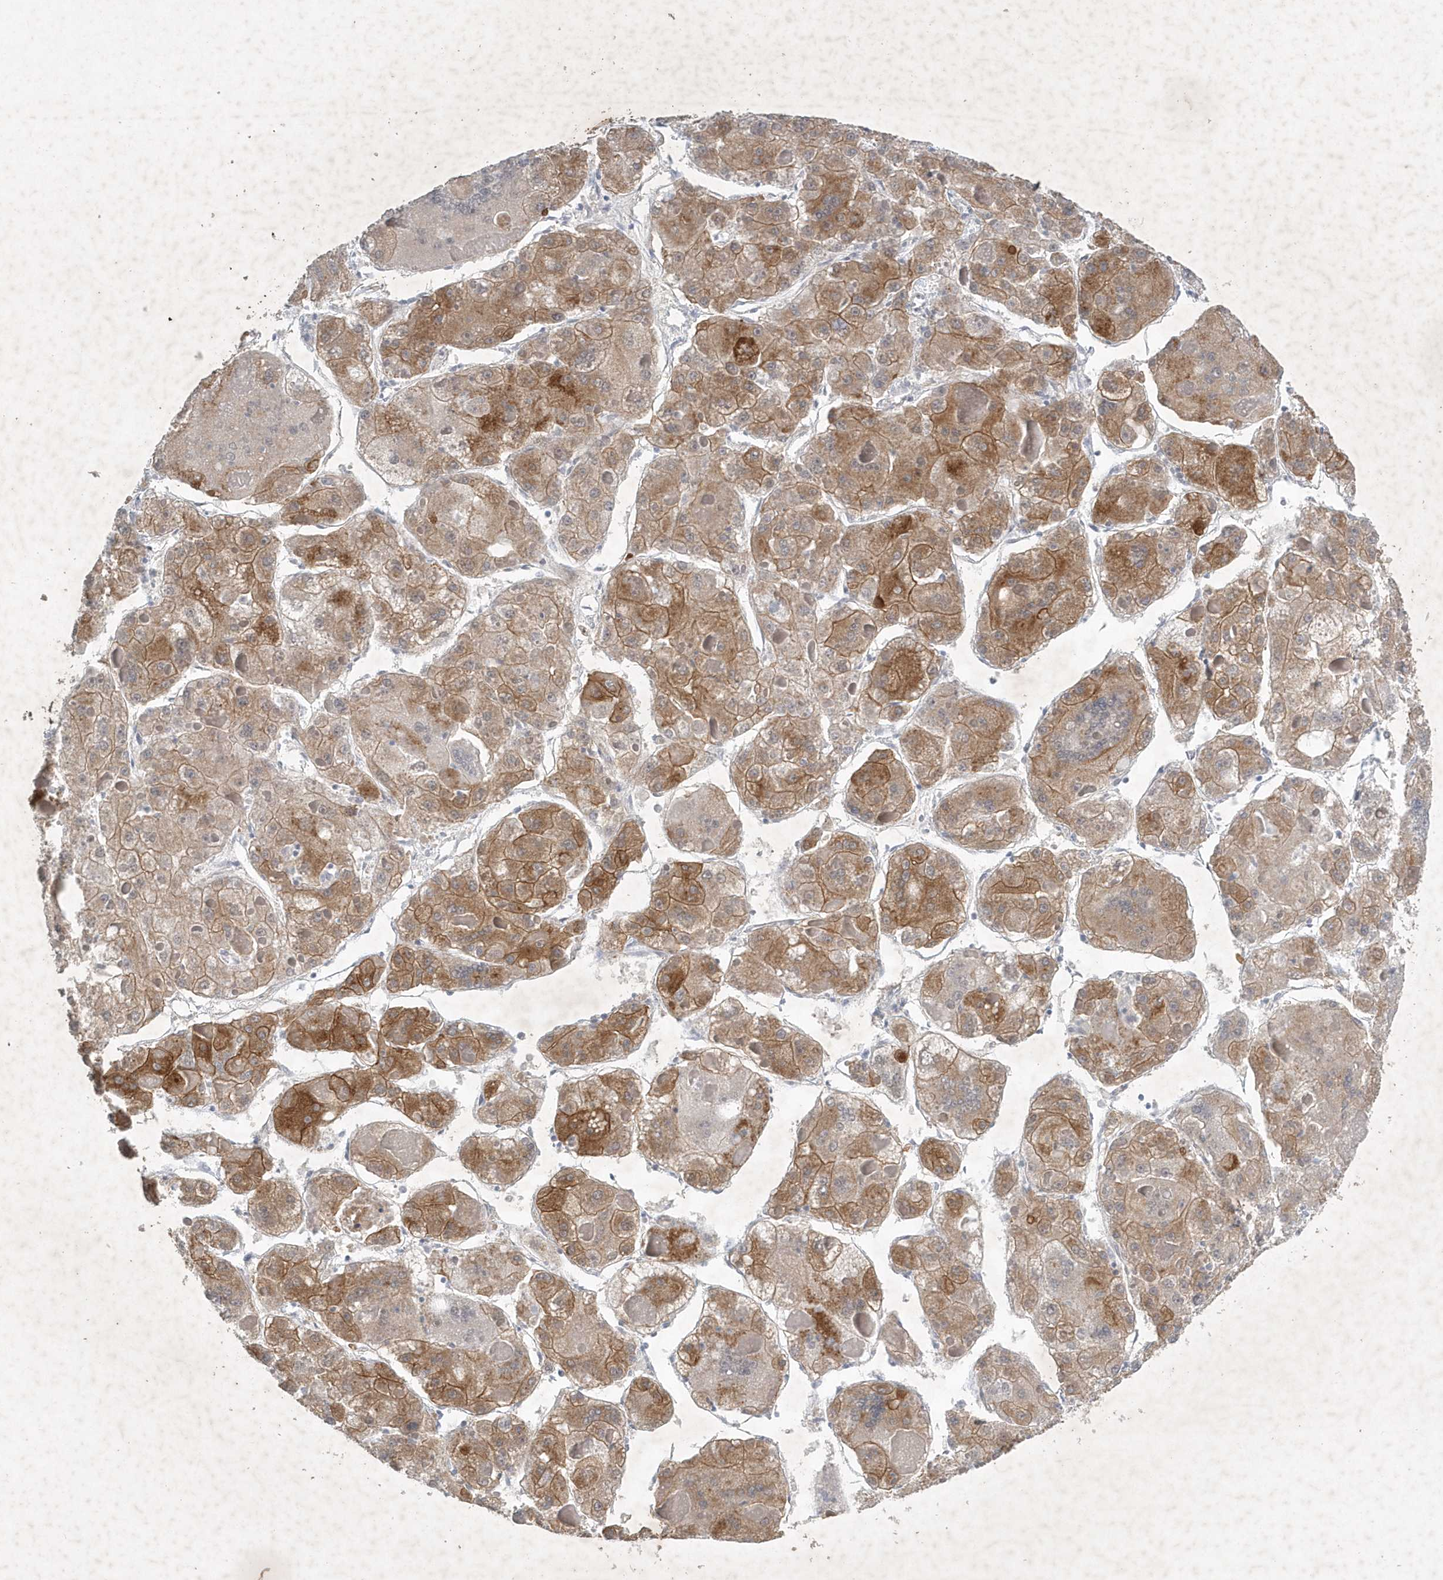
{"staining": {"intensity": "moderate", "quantity": ">75%", "location": "cytoplasmic/membranous"}, "tissue": "liver cancer", "cell_type": "Tumor cells", "image_type": "cancer", "snomed": [{"axis": "morphology", "description": "Carcinoma, Hepatocellular, NOS"}, {"axis": "topography", "description": "Liver"}], "caption": "Moderate cytoplasmic/membranous staining is present in about >75% of tumor cells in liver hepatocellular carcinoma.", "gene": "ZBTB9", "patient": {"sex": "female", "age": 73}}